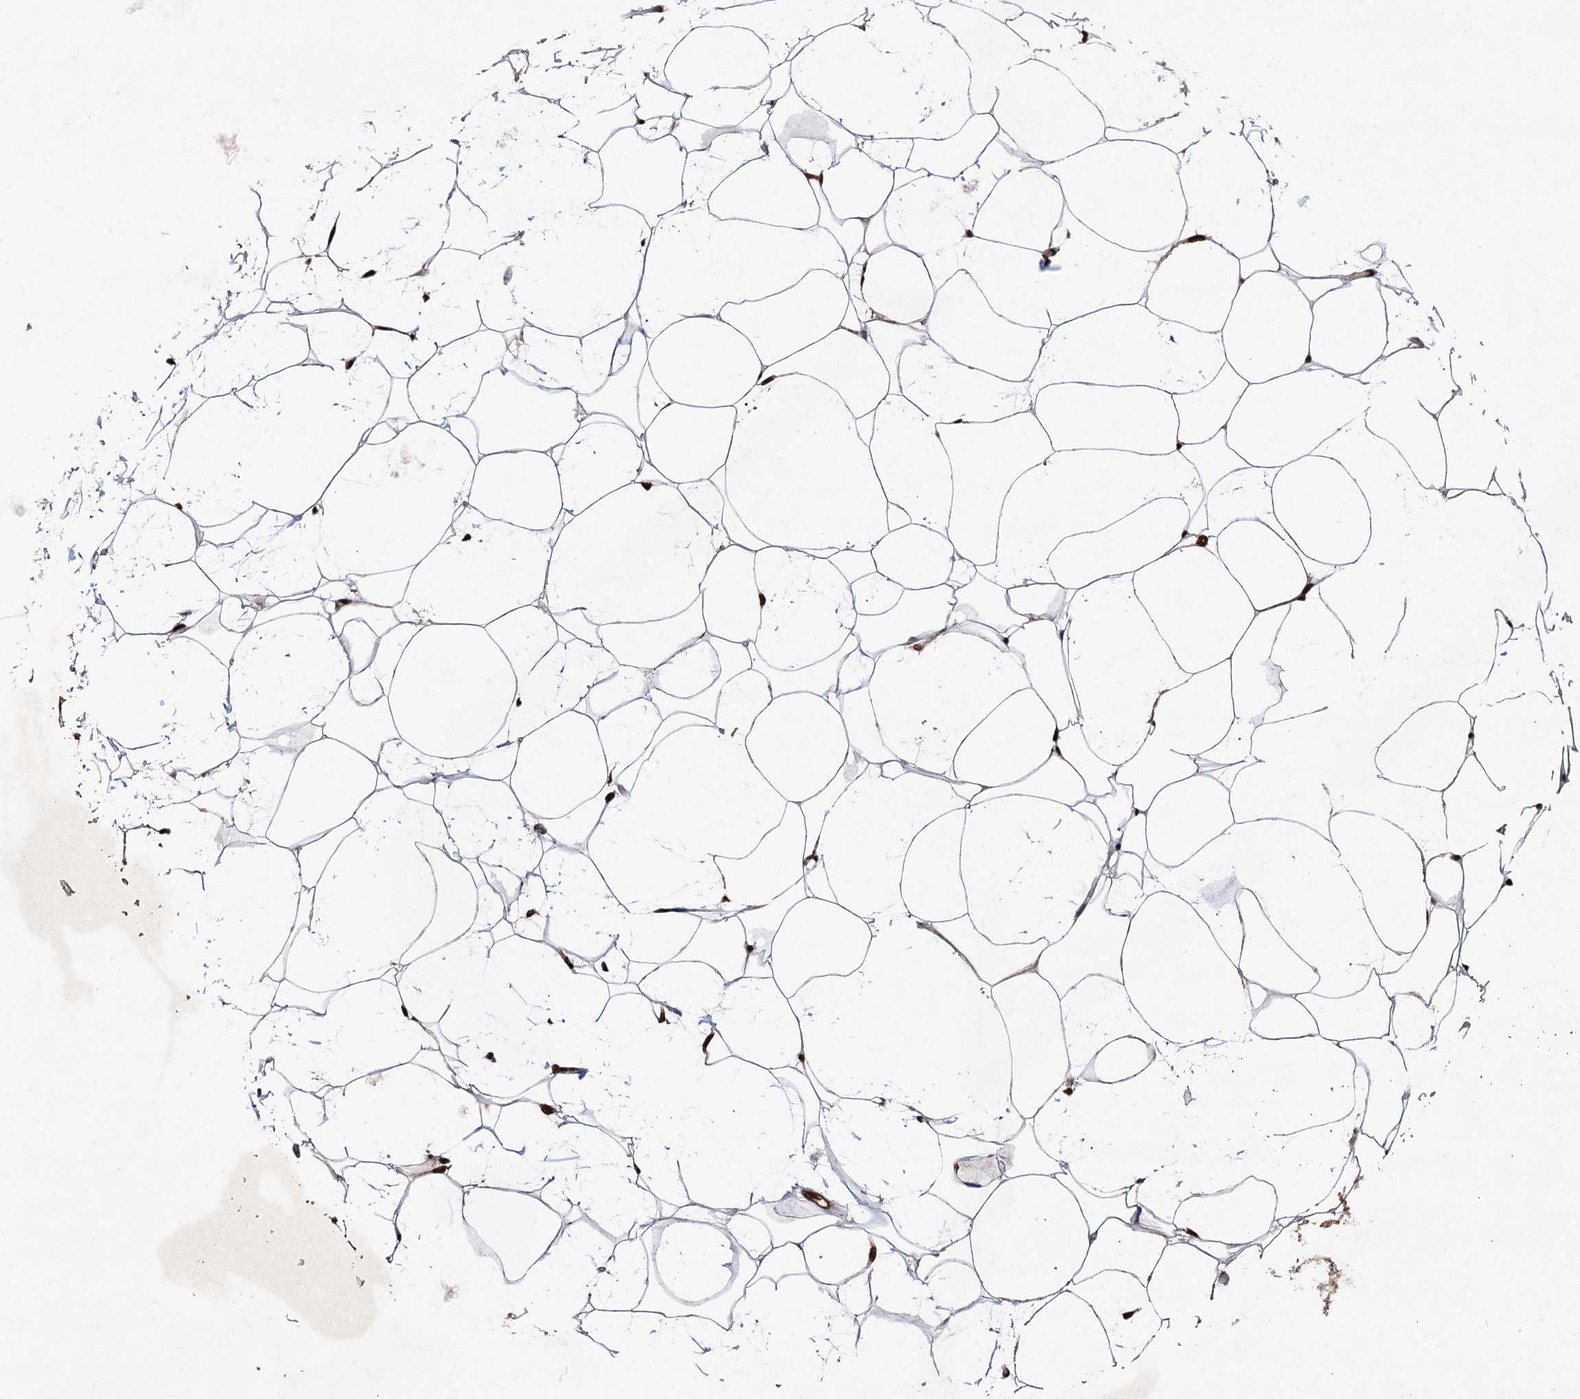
{"staining": {"intensity": "strong", "quantity": "25%-75%", "location": "nuclear"}, "tissue": "adipose tissue", "cell_type": "Adipocytes", "image_type": "normal", "snomed": [{"axis": "morphology", "description": "Normal tissue, NOS"}, {"axis": "topography", "description": "Breast"}], "caption": "This histopathology image exhibits IHC staining of unremarkable adipose tissue, with high strong nuclear positivity in about 25%-75% of adipocytes.", "gene": "MATR3", "patient": {"sex": "female", "age": 26}}